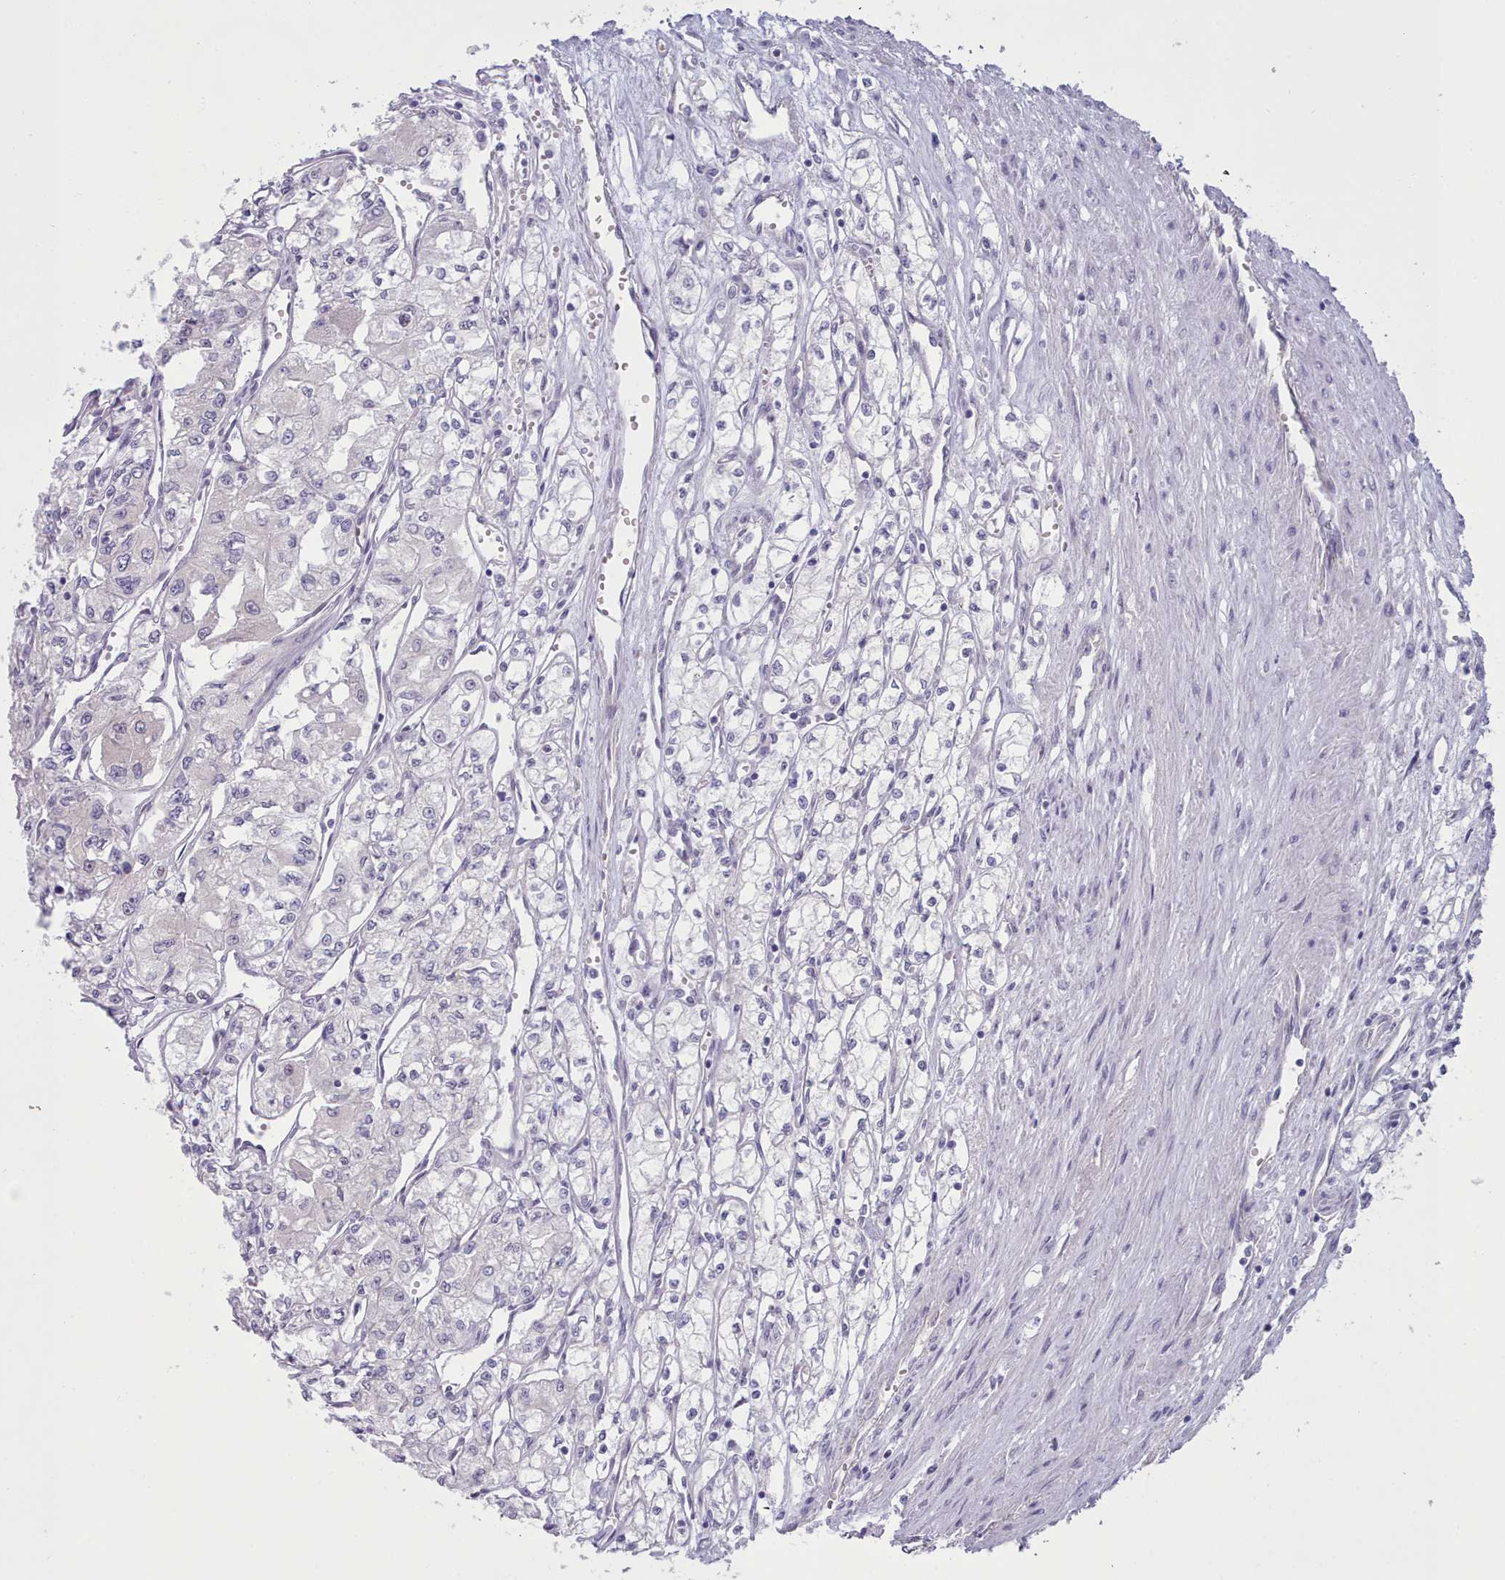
{"staining": {"intensity": "negative", "quantity": "none", "location": "none"}, "tissue": "renal cancer", "cell_type": "Tumor cells", "image_type": "cancer", "snomed": [{"axis": "morphology", "description": "Adenocarcinoma, NOS"}, {"axis": "topography", "description": "Kidney"}], "caption": "High magnification brightfield microscopy of renal adenocarcinoma stained with DAB (brown) and counterstained with hematoxylin (blue): tumor cells show no significant positivity.", "gene": "TMEM253", "patient": {"sex": "male", "age": 59}}